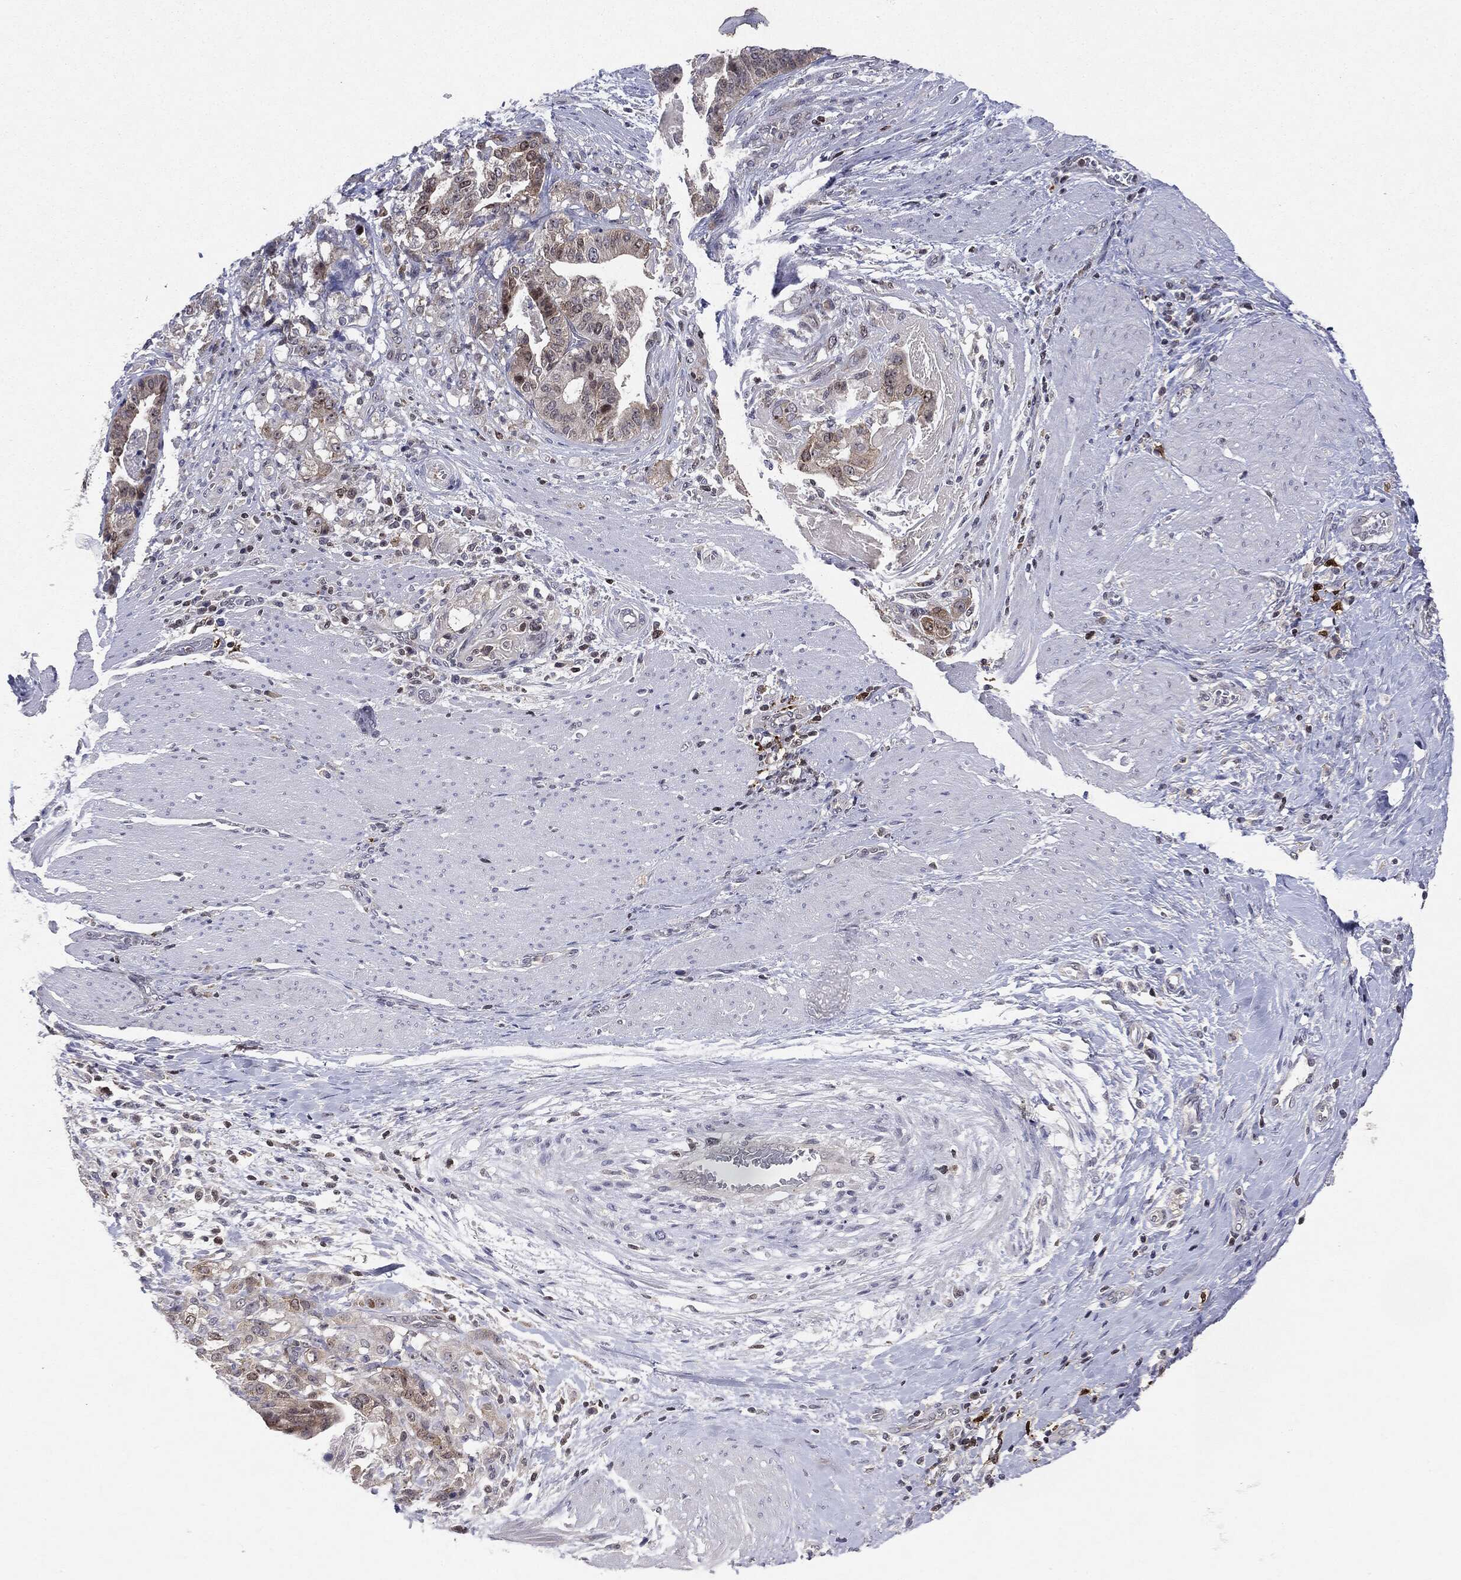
{"staining": {"intensity": "moderate", "quantity": "<25%", "location": "cytoplasmic/membranous"}, "tissue": "stomach cancer", "cell_type": "Tumor cells", "image_type": "cancer", "snomed": [{"axis": "morphology", "description": "Adenocarcinoma, NOS"}, {"axis": "topography", "description": "Stomach"}], "caption": "DAB immunohistochemical staining of human stomach cancer (adenocarcinoma) shows moderate cytoplasmic/membranous protein staining in about <25% of tumor cells.", "gene": "KIF2C", "patient": {"sex": "male", "age": 48}}